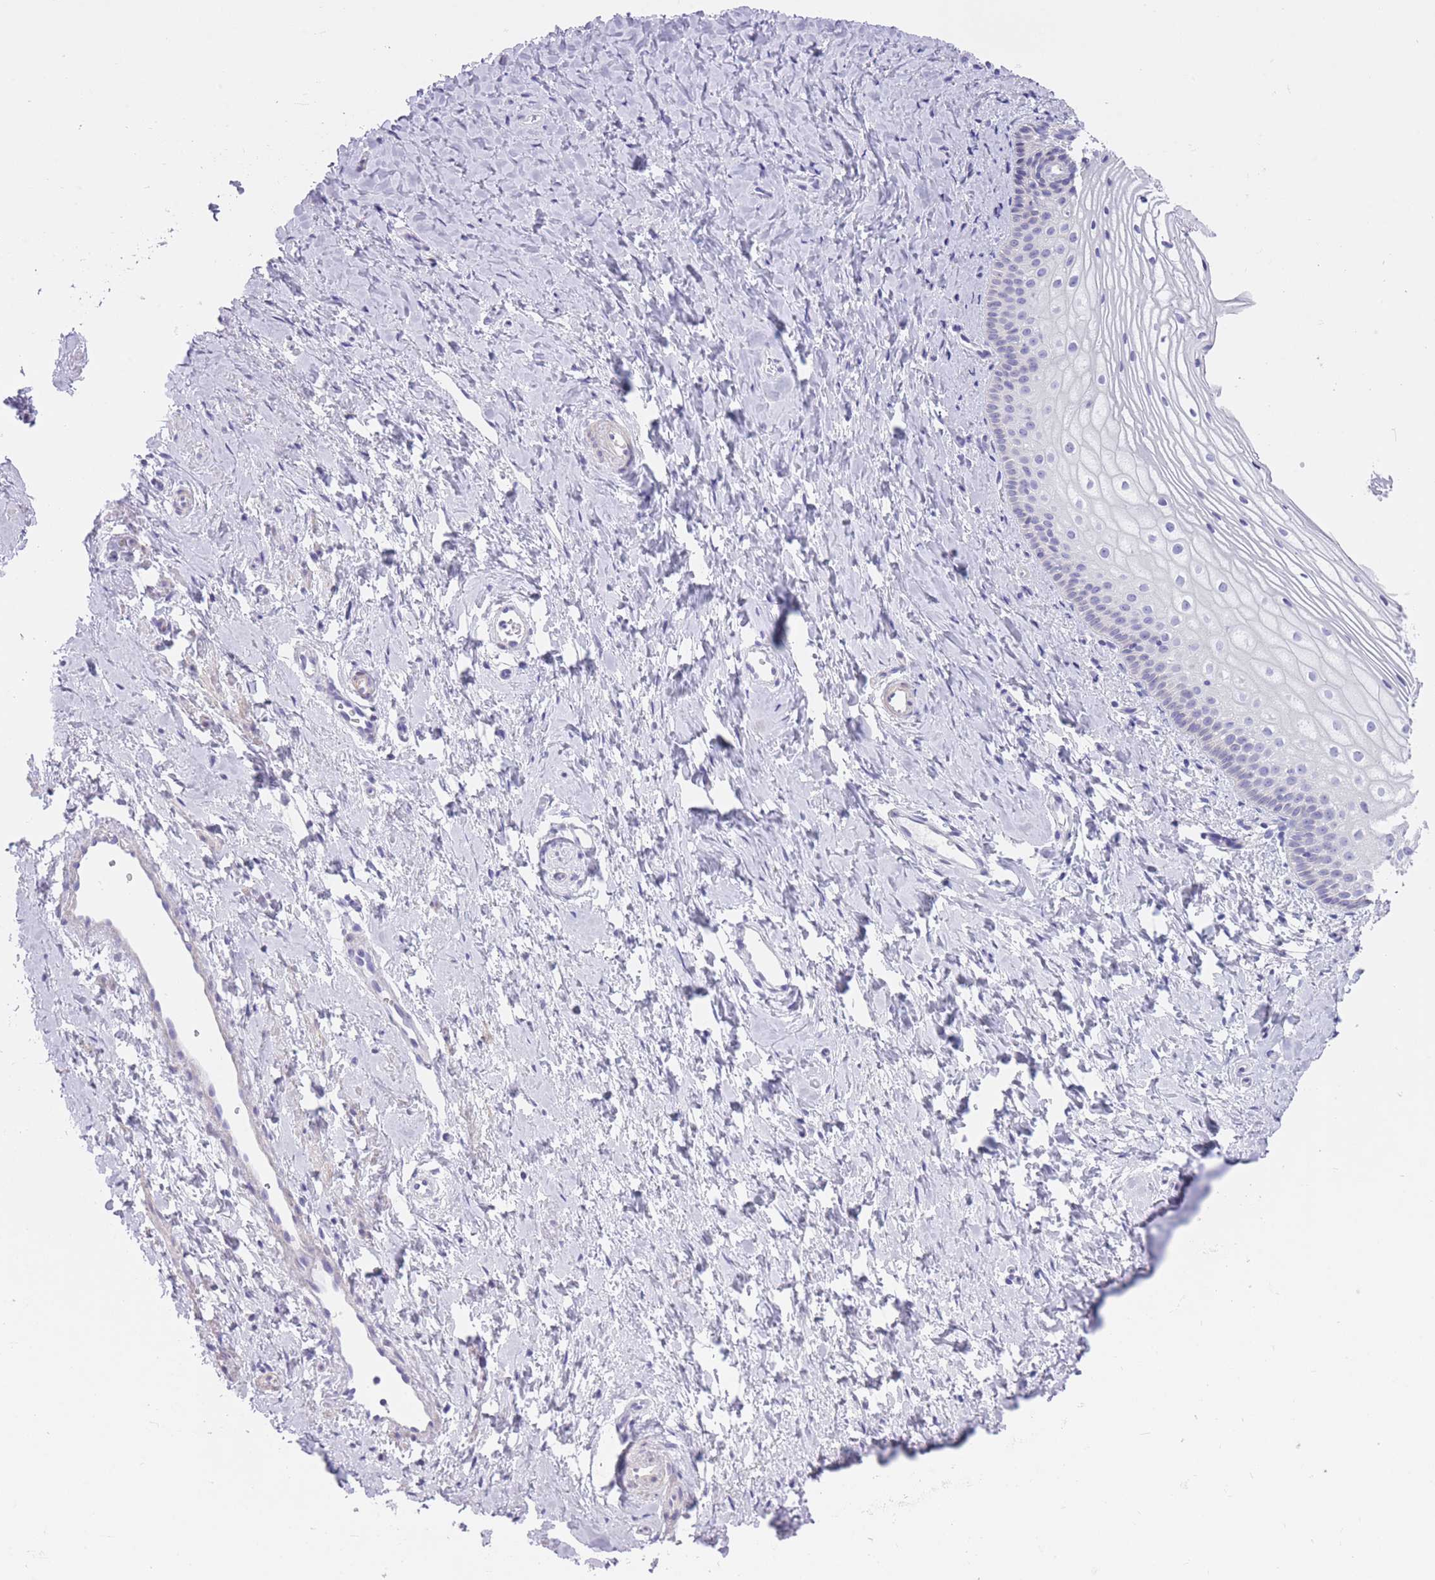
{"staining": {"intensity": "negative", "quantity": "none", "location": "none"}, "tissue": "vagina", "cell_type": "Squamous epithelial cells", "image_type": "normal", "snomed": [{"axis": "morphology", "description": "Normal tissue, NOS"}, {"axis": "topography", "description": "Vagina"}], "caption": "Micrograph shows no protein expression in squamous epithelial cells of normal vagina. (Stains: DAB immunohistochemistry (IHC) with hematoxylin counter stain, Microscopy: brightfield microscopy at high magnification).", "gene": "OR11H12", "patient": {"sex": "female", "age": 56}}